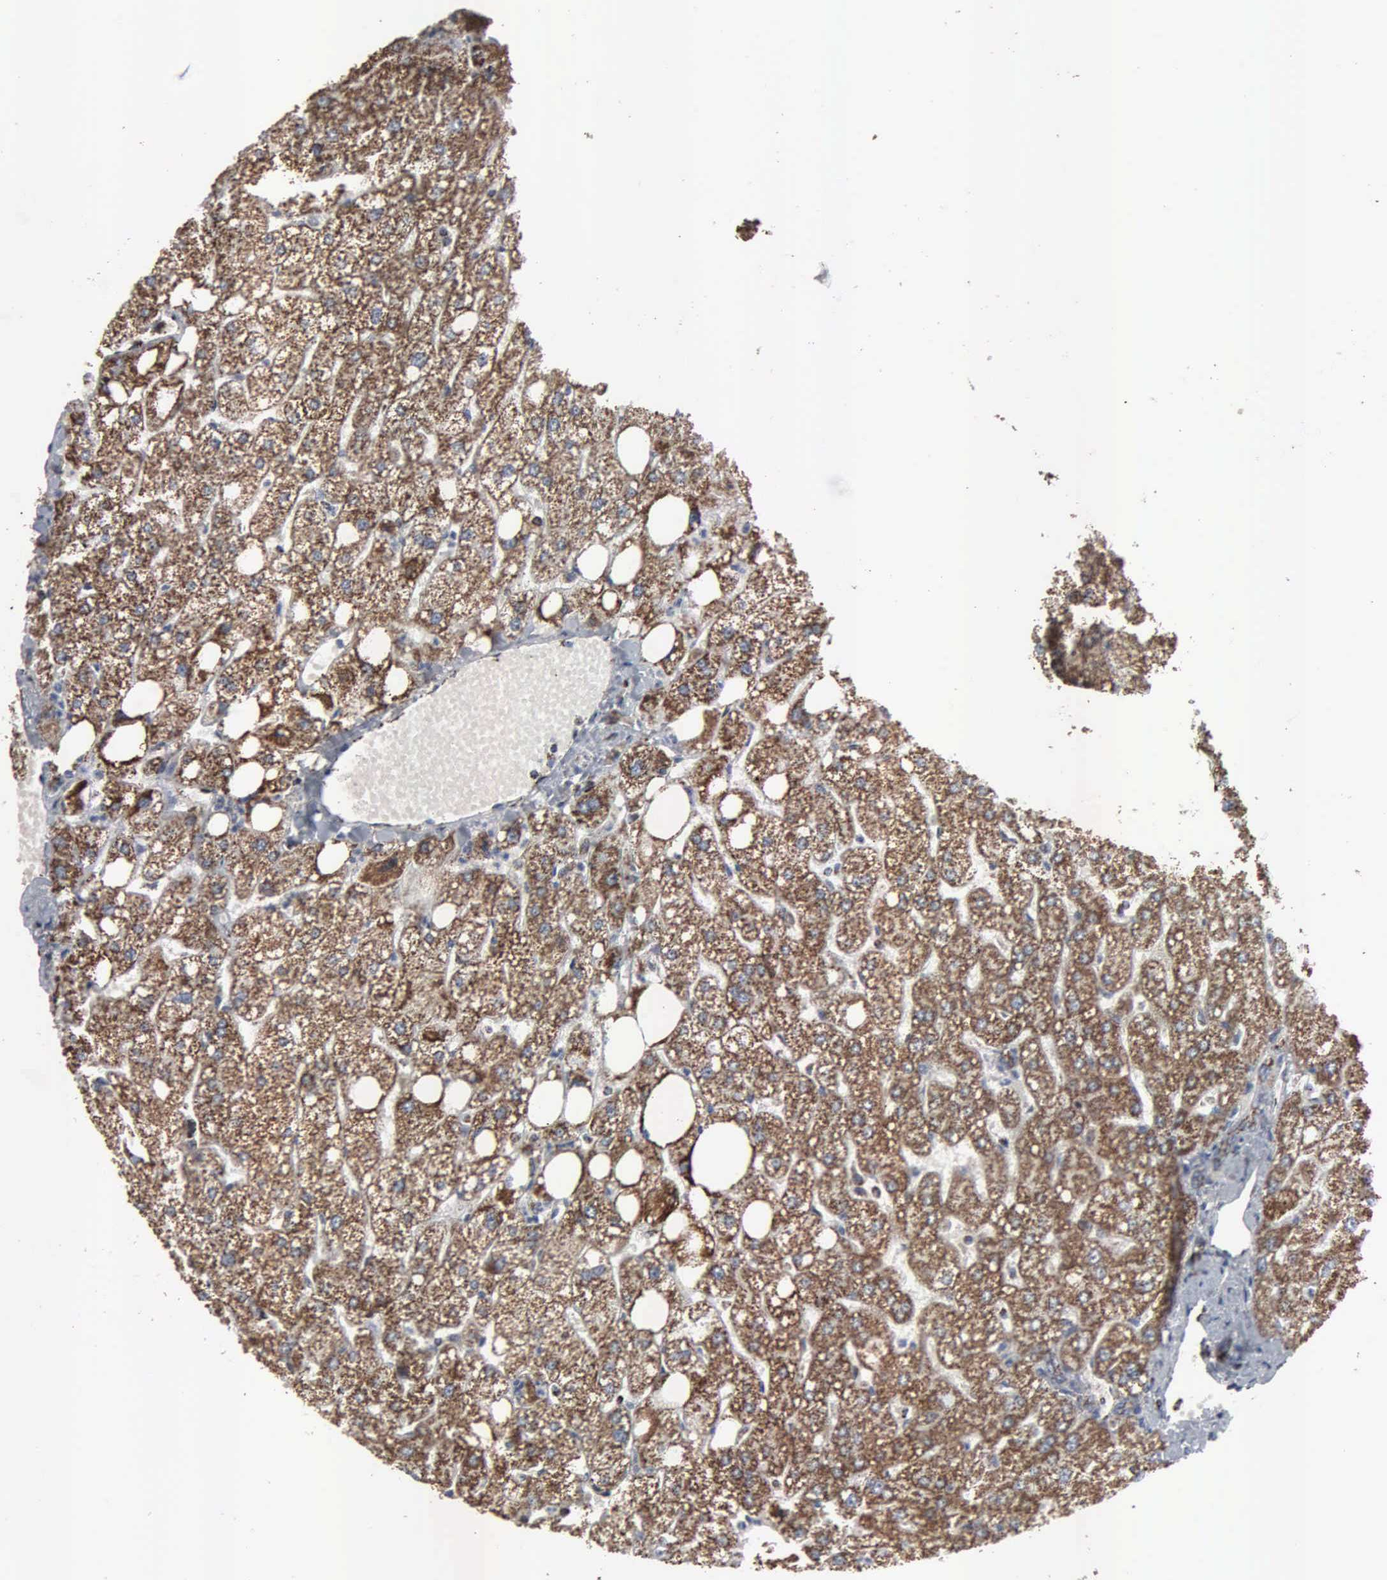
{"staining": {"intensity": "strong", "quantity": "25%-75%", "location": "cytoplasmic/membranous"}, "tissue": "liver", "cell_type": "Cholangiocytes", "image_type": "normal", "snomed": [{"axis": "morphology", "description": "Normal tissue, NOS"}, {"axis": "topography", "description": "Liver"}], "caption": "Immunohistochemistry of normal human liver reveals high levels of strong cytoplasmic/membranous expression in about 25%-75% of cholangiocytes. (Brightfield microscopy of DAB IHC at high magnification).", "gene": "HSPA9", "patient": {"sex": "male", "age": 35}}